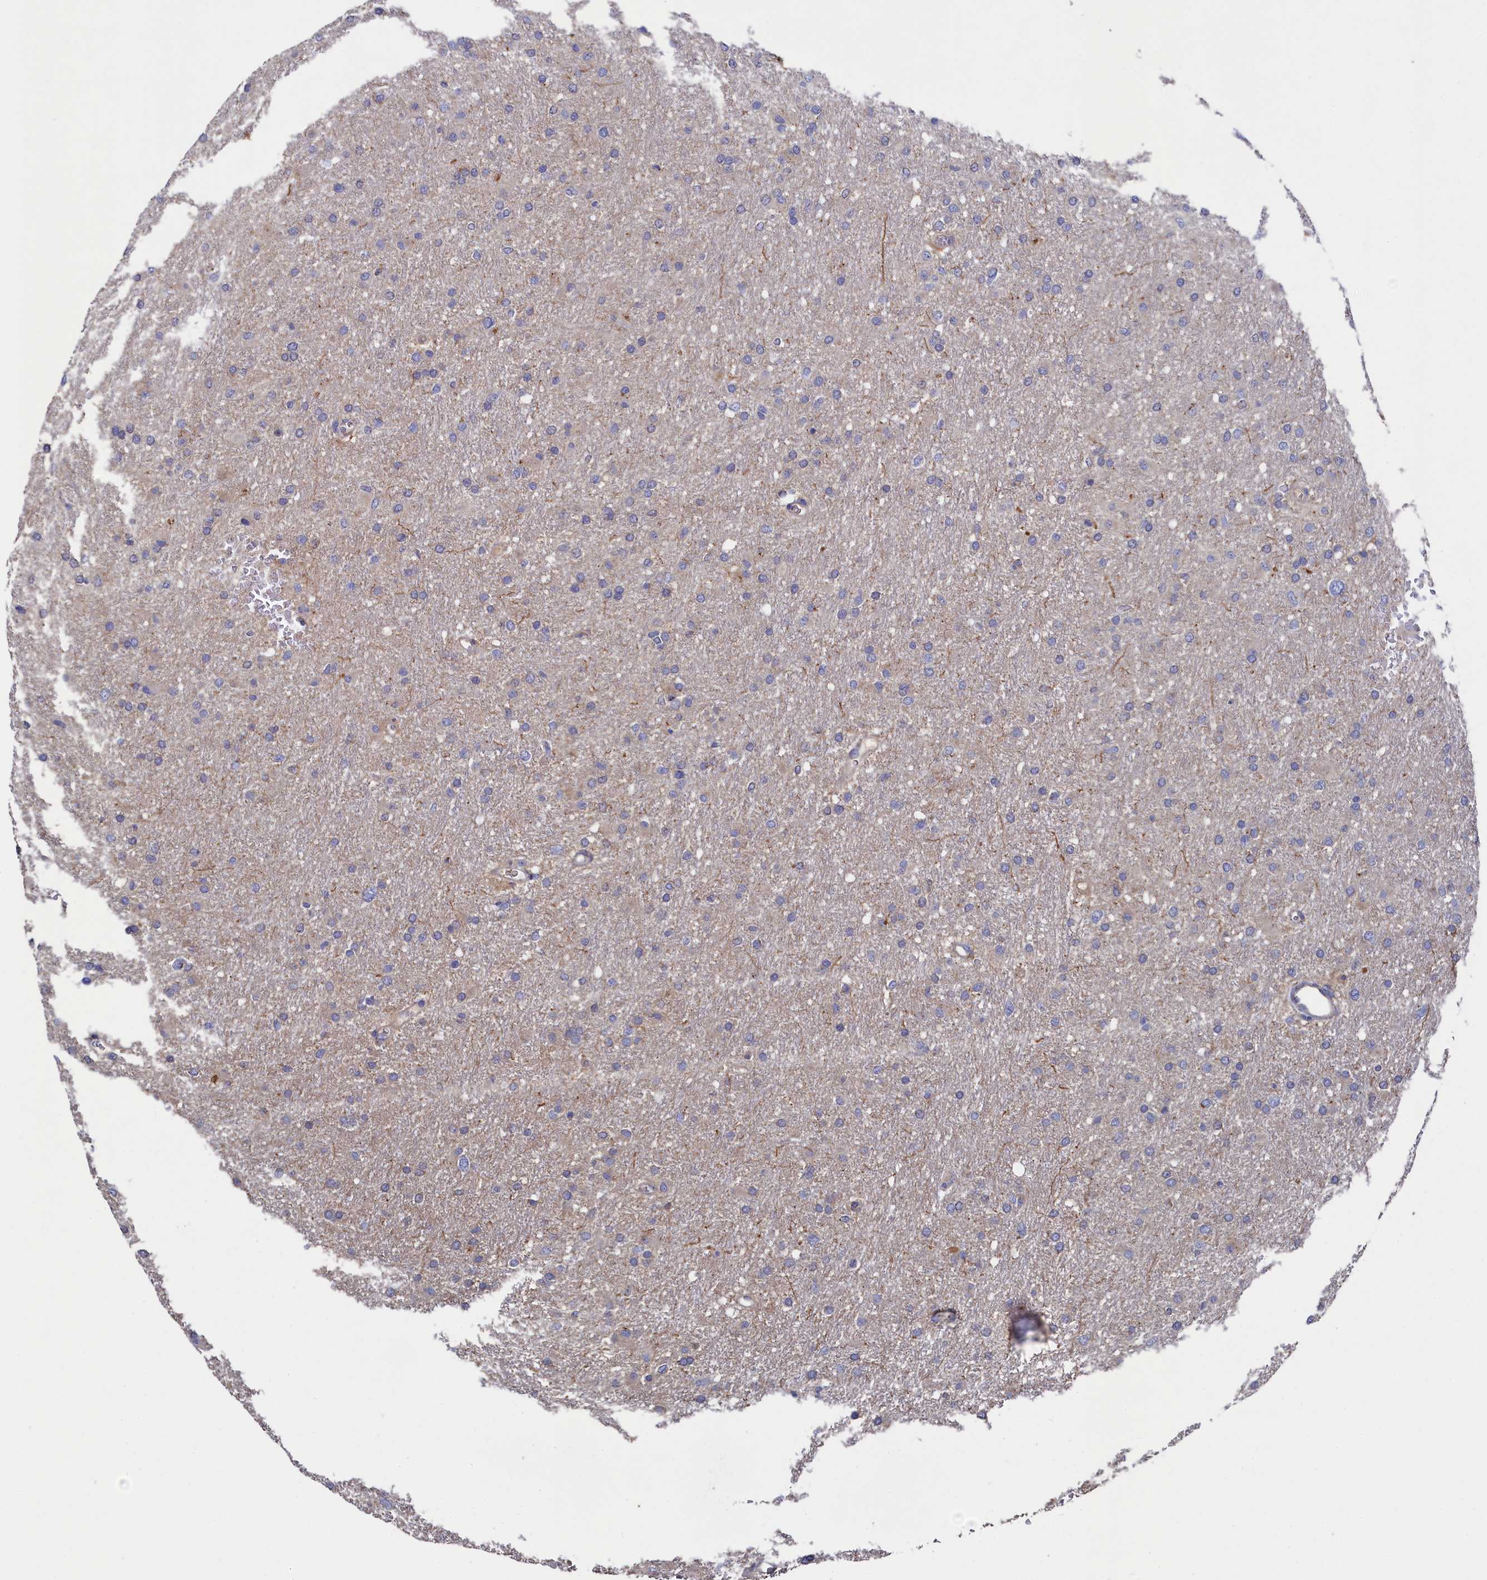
{"staining": {"intensity": "negative", "quantity": "none", "location": "none"}, "tissue": "glioma", "cell_type": "Tumor cells", "image_type": "cancer", "snomed": [{"axis": "morphology", "description": "Glioma, malignant, High grade"}, {"axis": "topography", "description": "Cerebral cortex"}], "caption": "This is a histopathology image of immunohistochemistry staining of malignant glioma (high-grade), which shows no staining in tumor cells. Brightfield microscopy of immunohistochemistry stained with DAB (3,3'-diaminobenzidine) (brown) and hematoxylin (blue), captured at high magnification.", "gene": "TK2", "patient": {"sex": "female", "age": 36}}